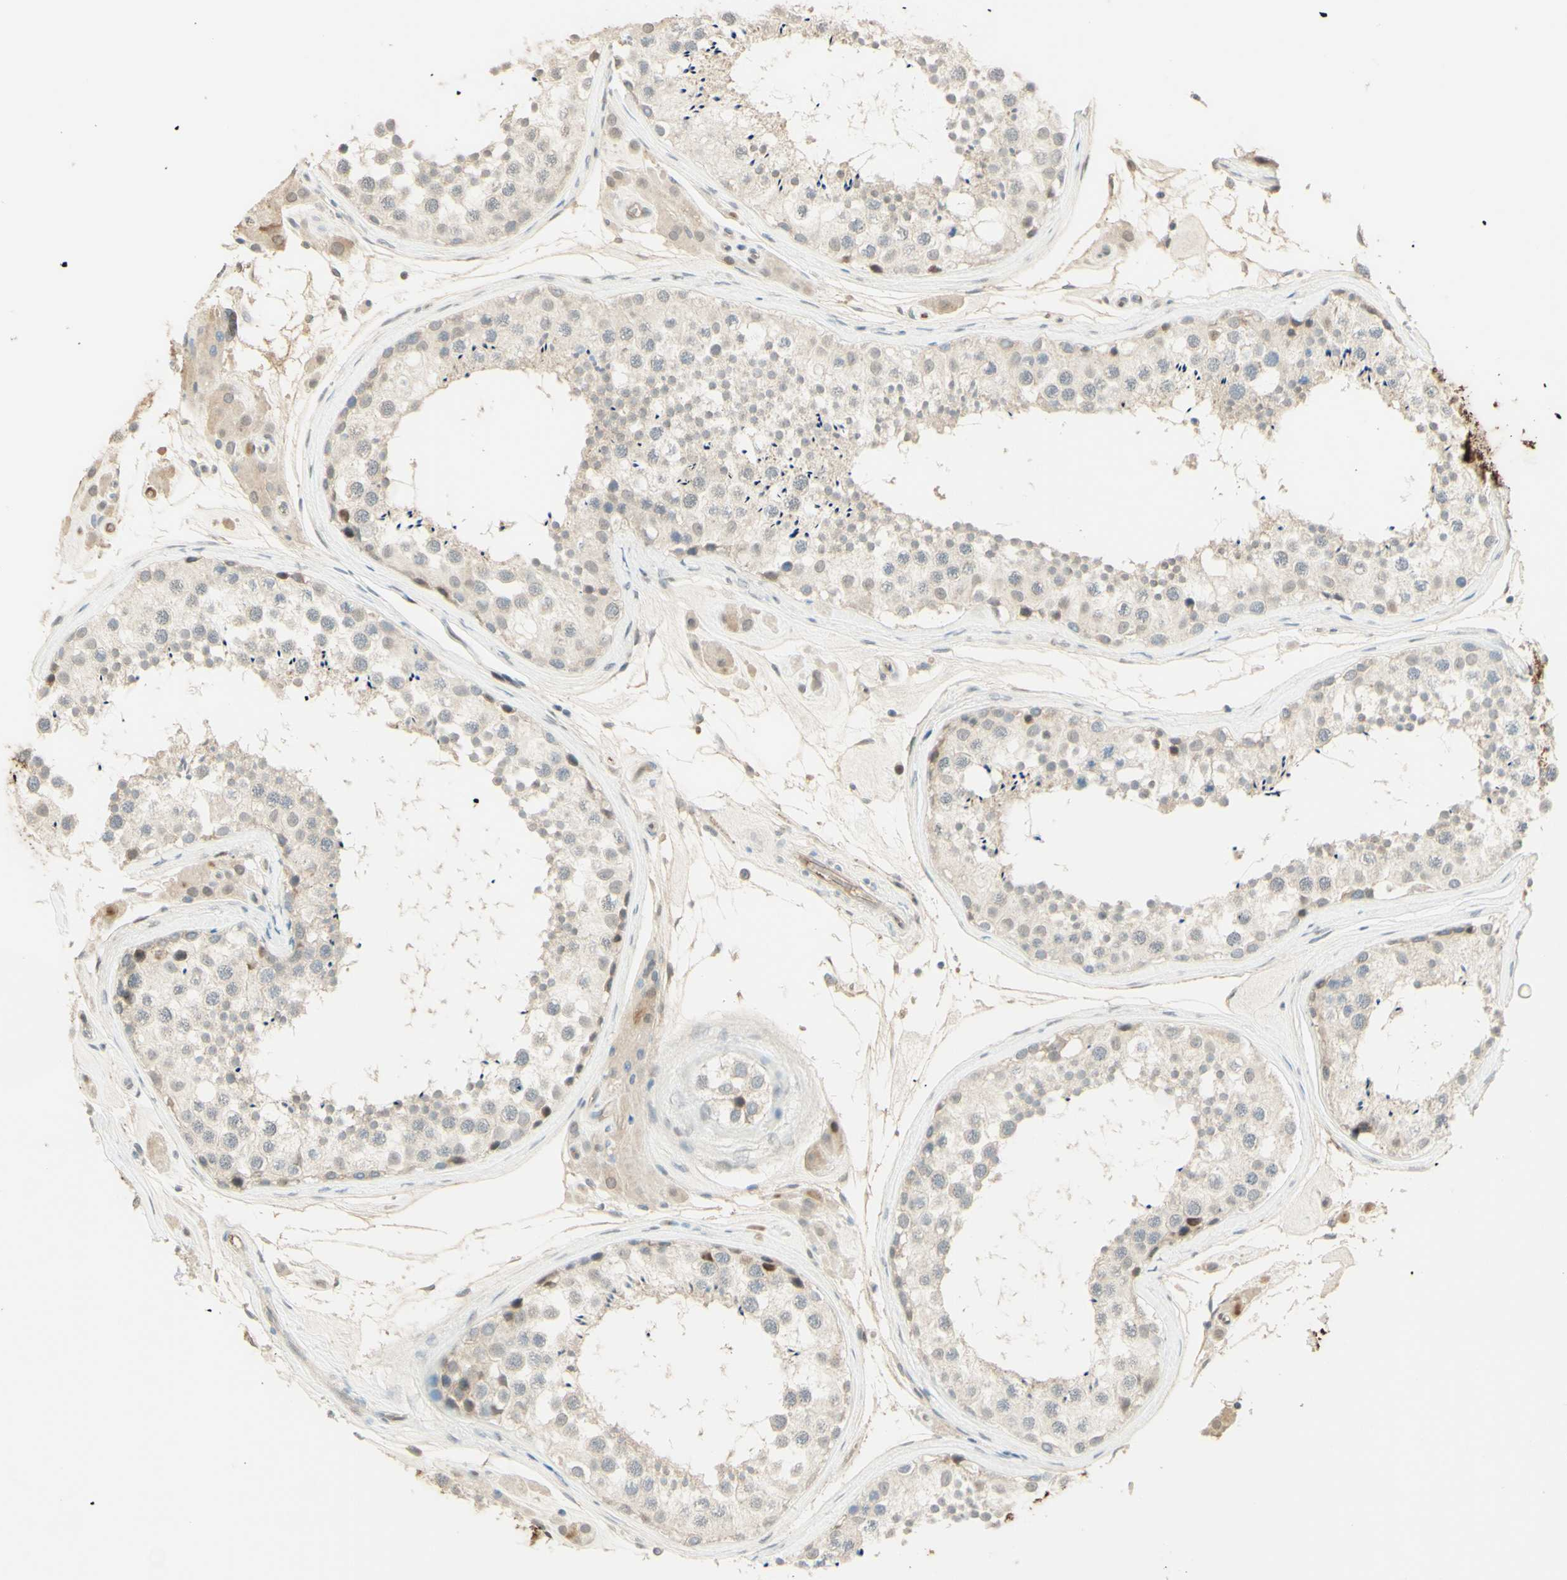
{"staining": {"intensity": "negative", "quantity": "none", "location": "none"}, "tissue": "testis", "cell_type": "Cells in seminiferous ducts", "image_type": "normal", "snomed": [{"axis": "morphology", "description": "Normal tissue, NOS"}, {"axis": "topography", "description": "Testis"}], "caption": "This is a photomicrograph of immunohistochemistry (IHC) staining of unremarkable testis, which shows no positivity in cells in seminiferous ducts.", "gene": "ANGPT2", "patient": {"sex": "male", "age": 46}}